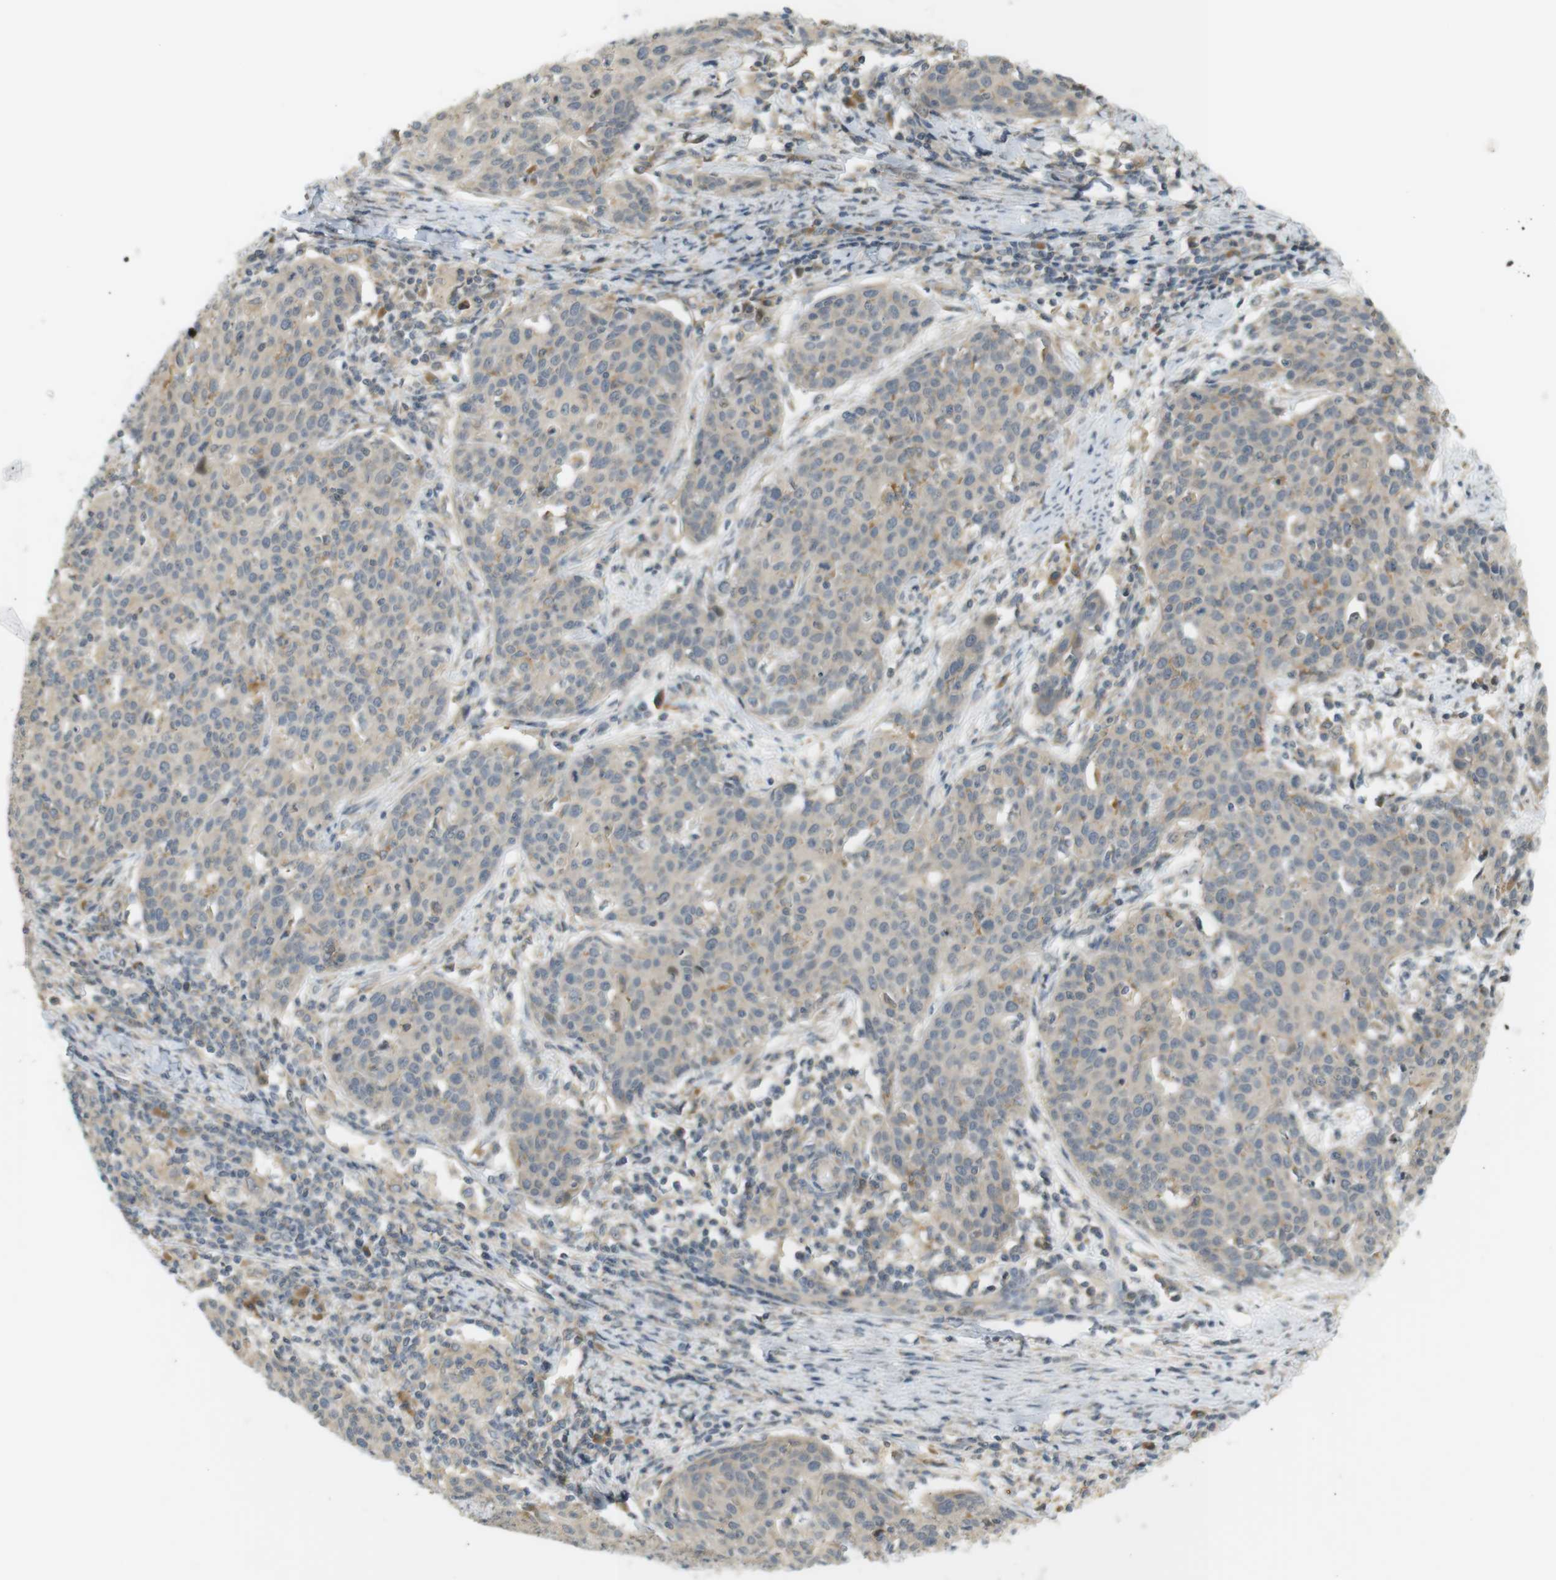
{"staining": {"intensity": "negative", "quantity": "none", "location": "none"}, "tissue": "cervical cancer", "cell_type": "Tumor cells", "image_type": "cancer", "snomed": [{"axis": "morphology", "description": "Squamous cell carcinoma, NOS"}, {"axis": "topography", "description": "Cervix"}], "caption": "Human cervical cancer stained for a protein using IHC exhibits no staining in tumor cells.", "gene": "CLRN3", "patient": {"sex": "female", "age": 38}}